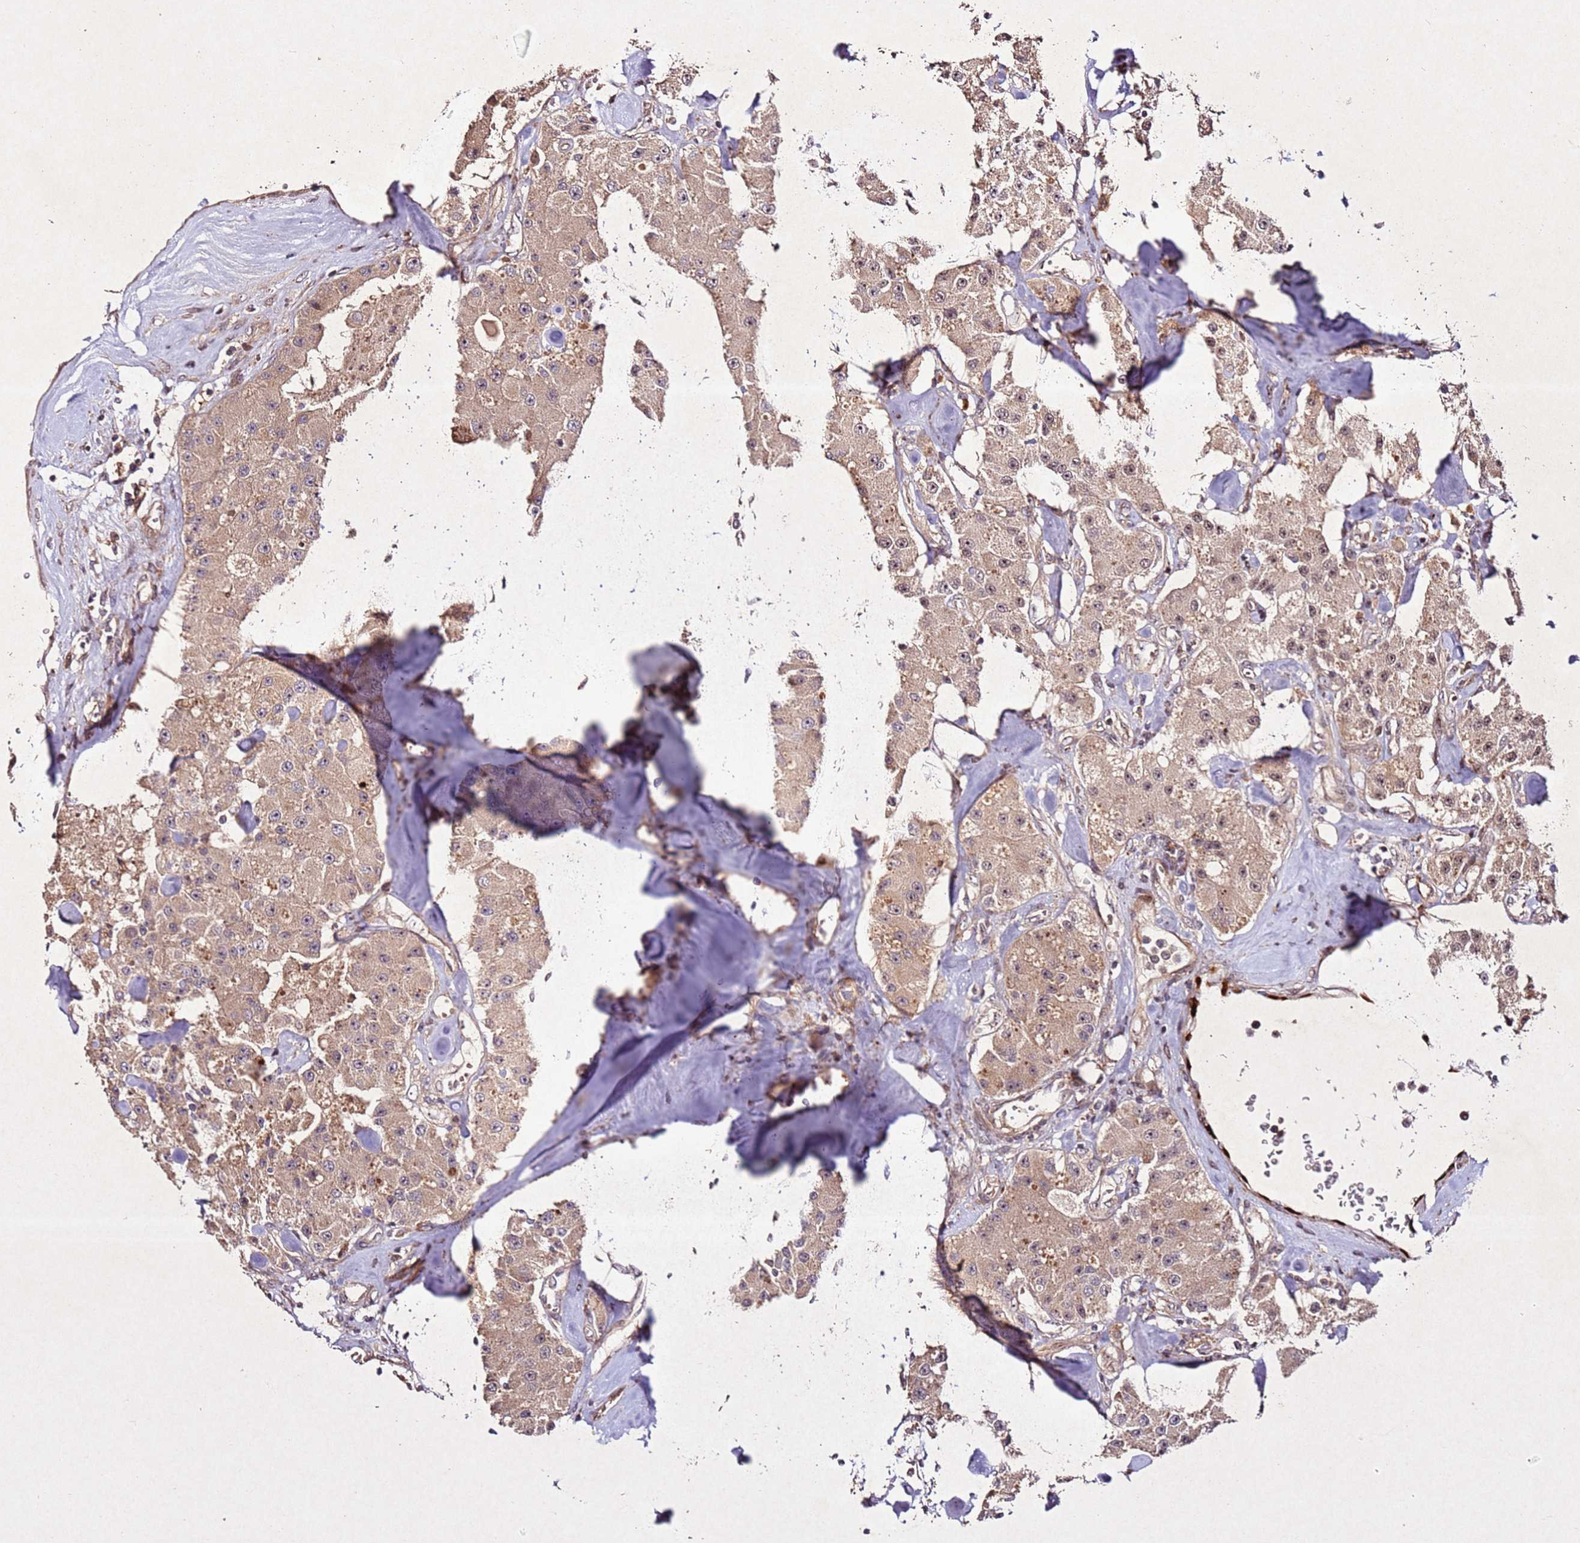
{"staining": {"intensity": "weak", "quantity": ">75%", "location": "cytoplasmic/membranous"}, "tissue": "carcinoid", "cell_type": "Tumor cells", "image_type": "cancer", "snomed": [{"axis": "morphology", "description": "Carcinoid, malignant, NOS"}, {"axis": "topography", "description": "Pancreas"}], "caption": "Immunohistochemical staining of human carcinoid displays low levels of weak cytoplasmic/membranous protein expression in approximately >75% of tumor cells.", "gene": "PTMA", "patient": {"sex": "male", "age": 41}}